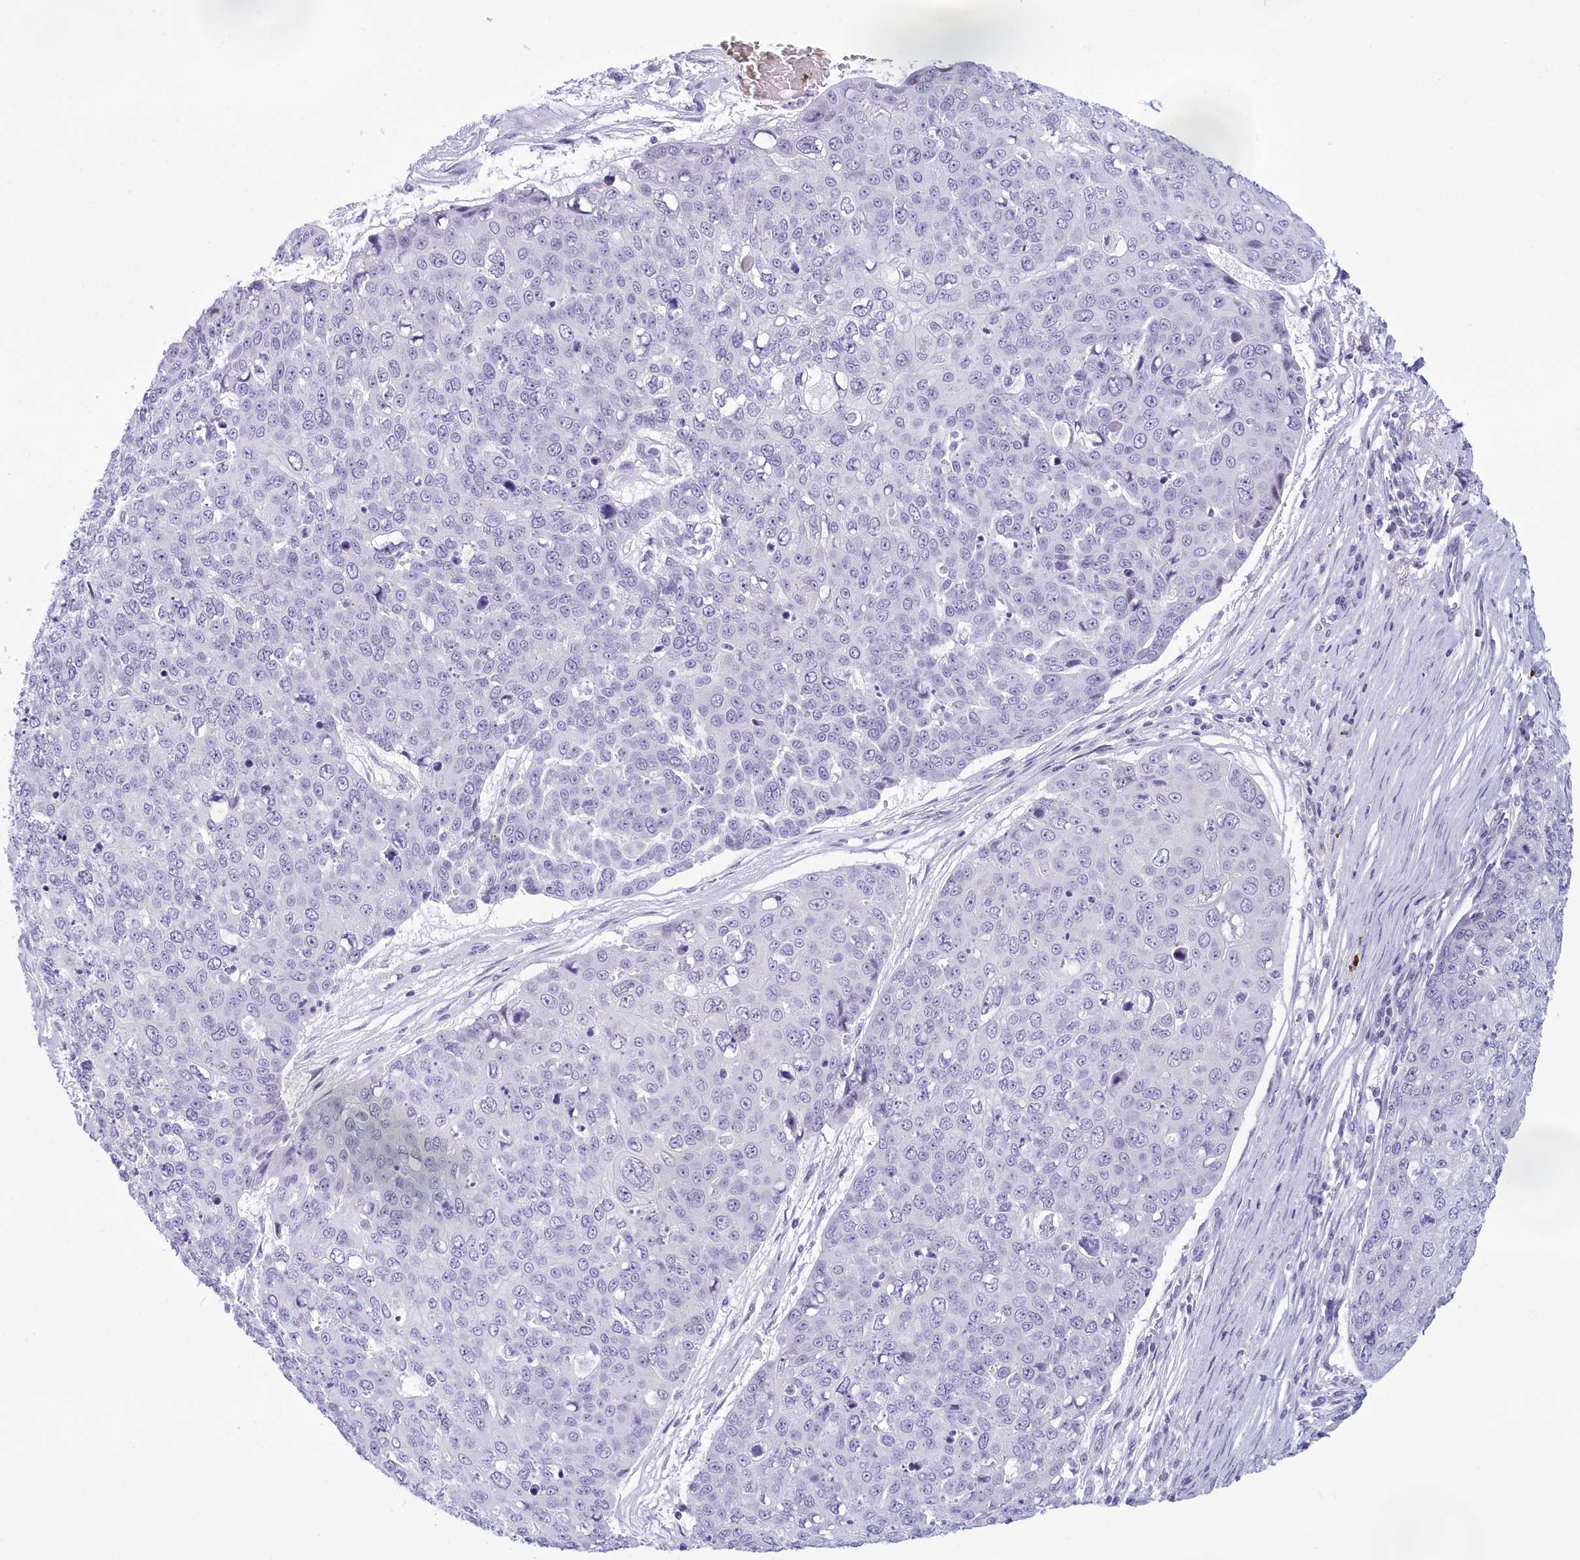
{"staining": {"intensity": "negative", "quantity": "none", "location": "none"}, "tissue": "skin cancer", "cell_type": "Tumor cells", "image_type": "cancer", "snomed": [{"axis": "morphology", "description": "Squamous cell carcinoma, NOS"}, {"axis": "topography", "description": "Skin"}], "caption": "An immunohistochemistry photomicrograph of skin cancer is shown. There is no staining in tumor cells of skin cancer. (DAB (3,3'-diaminobenzidine) immunohistochemistry, high magnification).", "gene": "SNX20", "patient": {"sex": "male", "age": 71}}